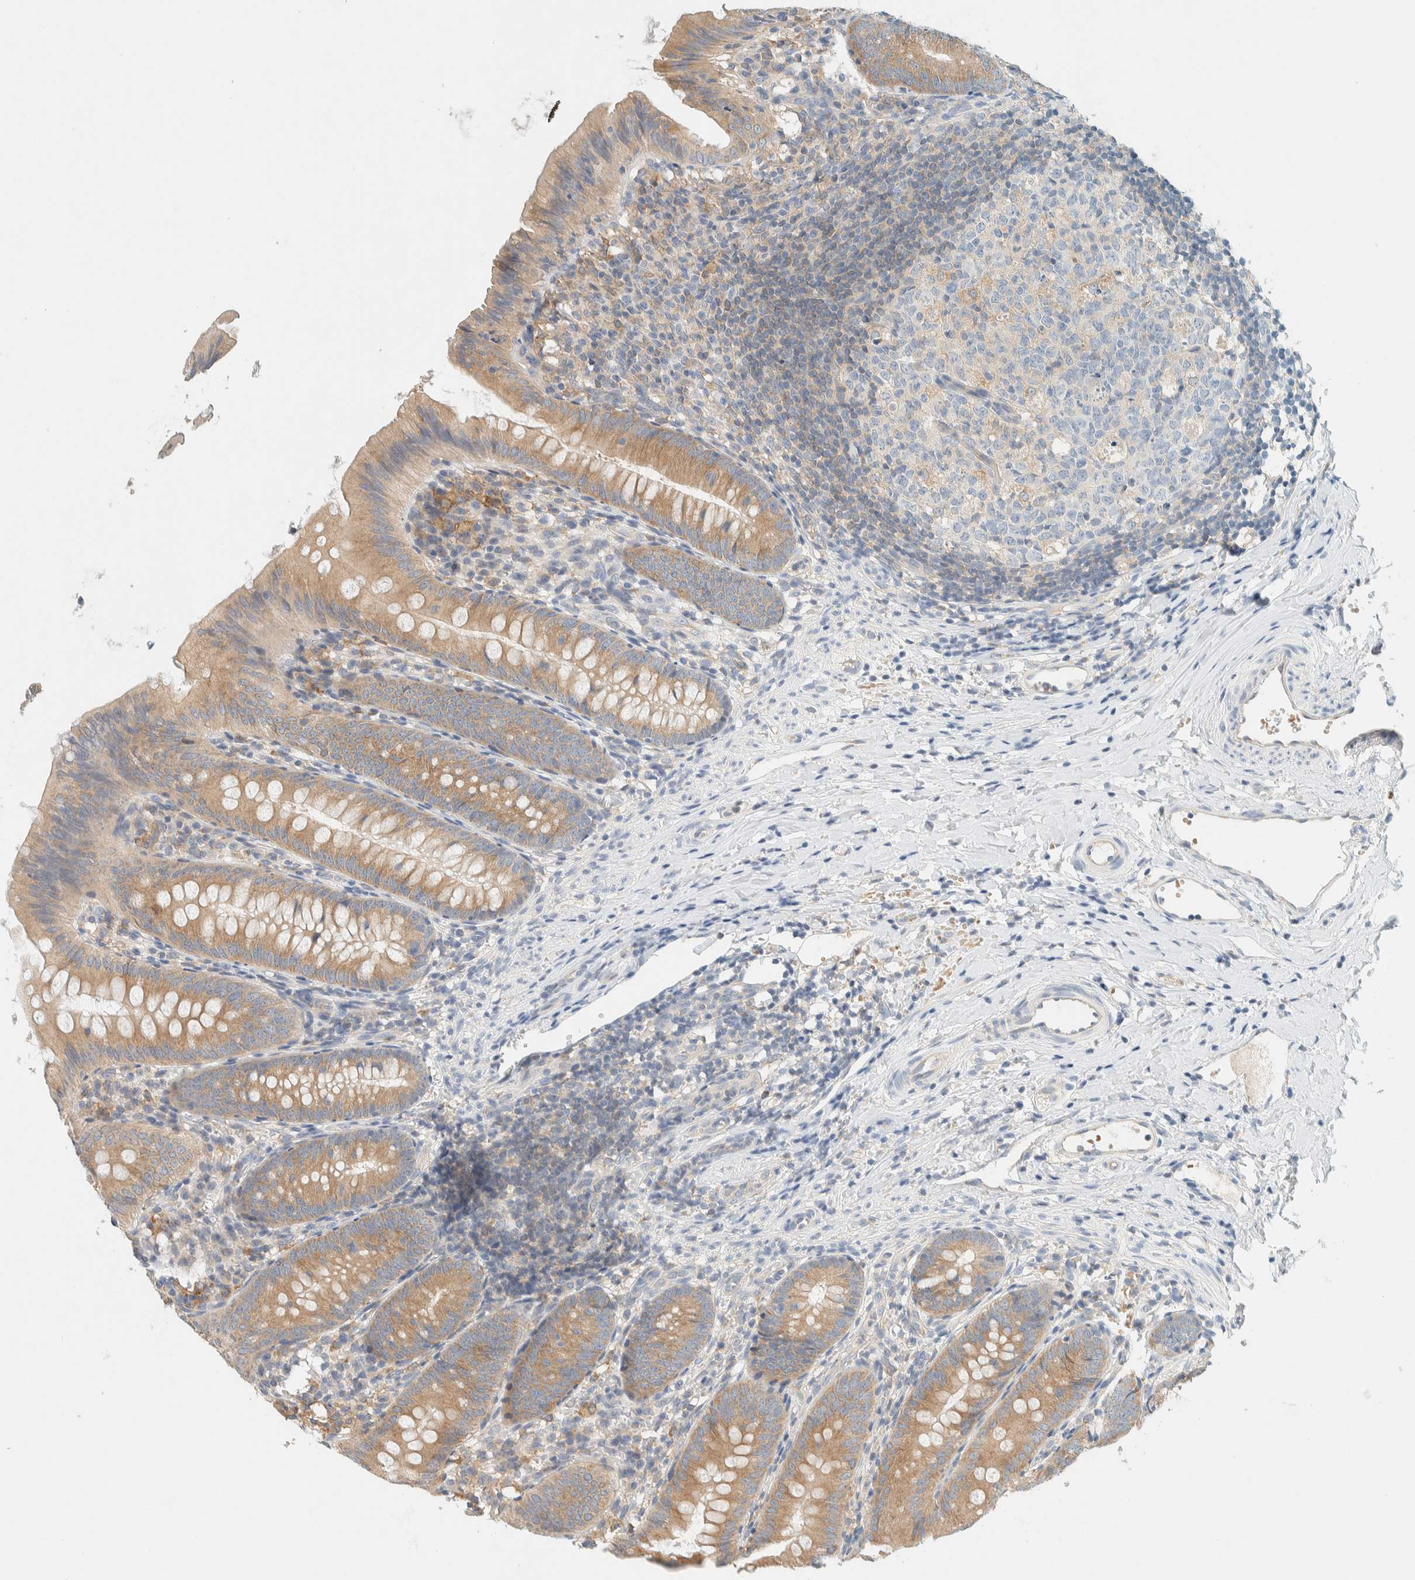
{"staining": {"intensity": "moderate", "quantity": ">75%", "location": "cytoplasmic/membranous"}, "tissue": "appendix", "cell_type": "Glandular cells", "image_type": "normal", "snomed": [{"axis": "morphology", "description": "Normal tissue, NOS"}, {"axis": "topography", "description": "Appendix"}], "caption": "Immunohistochemistry (IHC) of benign human appendix exhibits medium levels of moderate cytoplasmic/membranous staining in about >75% of glandular cells.", "gene": "SUMF2", "patient": {"sex": "male", "age": 1}}